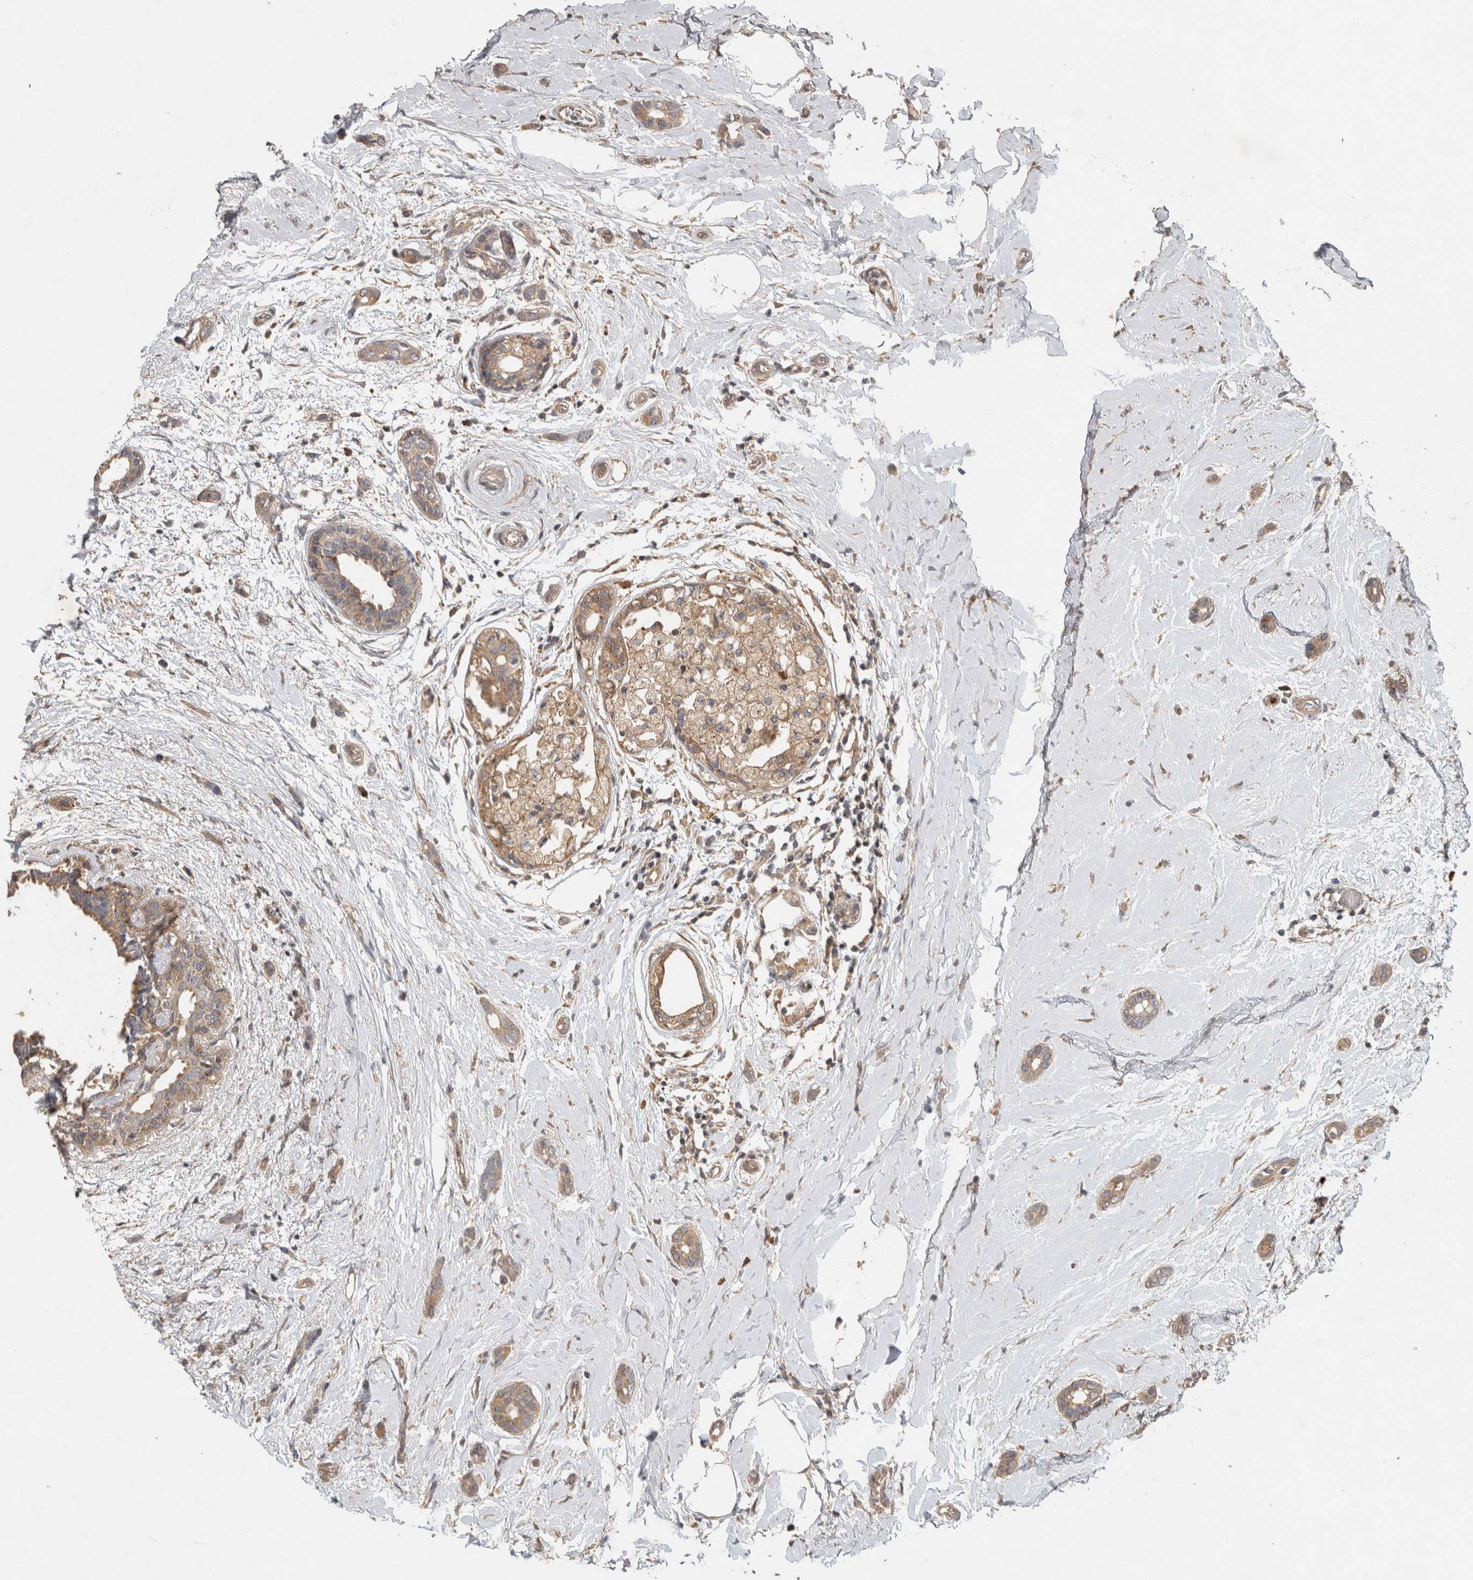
{"staining": {"intensity": "moderate", "quantity": ">75%", "location": "cytoplasmic/membranous"}, "tissue": "breast cancer", "cell_type": "Tumor cells", "image_type": "cancer", "snomed": [{"axis": "morphology", "description": "Duct carcinoma"}, {"axis": "topography", "description": "Breast"}], "caption": "Moderate cytoplasmic/membranous expression for a protein is identified in about >75% of tumor cells of intraductal carcinoma (breast) using immunohistochemistry (IHC).", "gene": "VEPH1", "patient": {"sex": "female", "age": 55}}